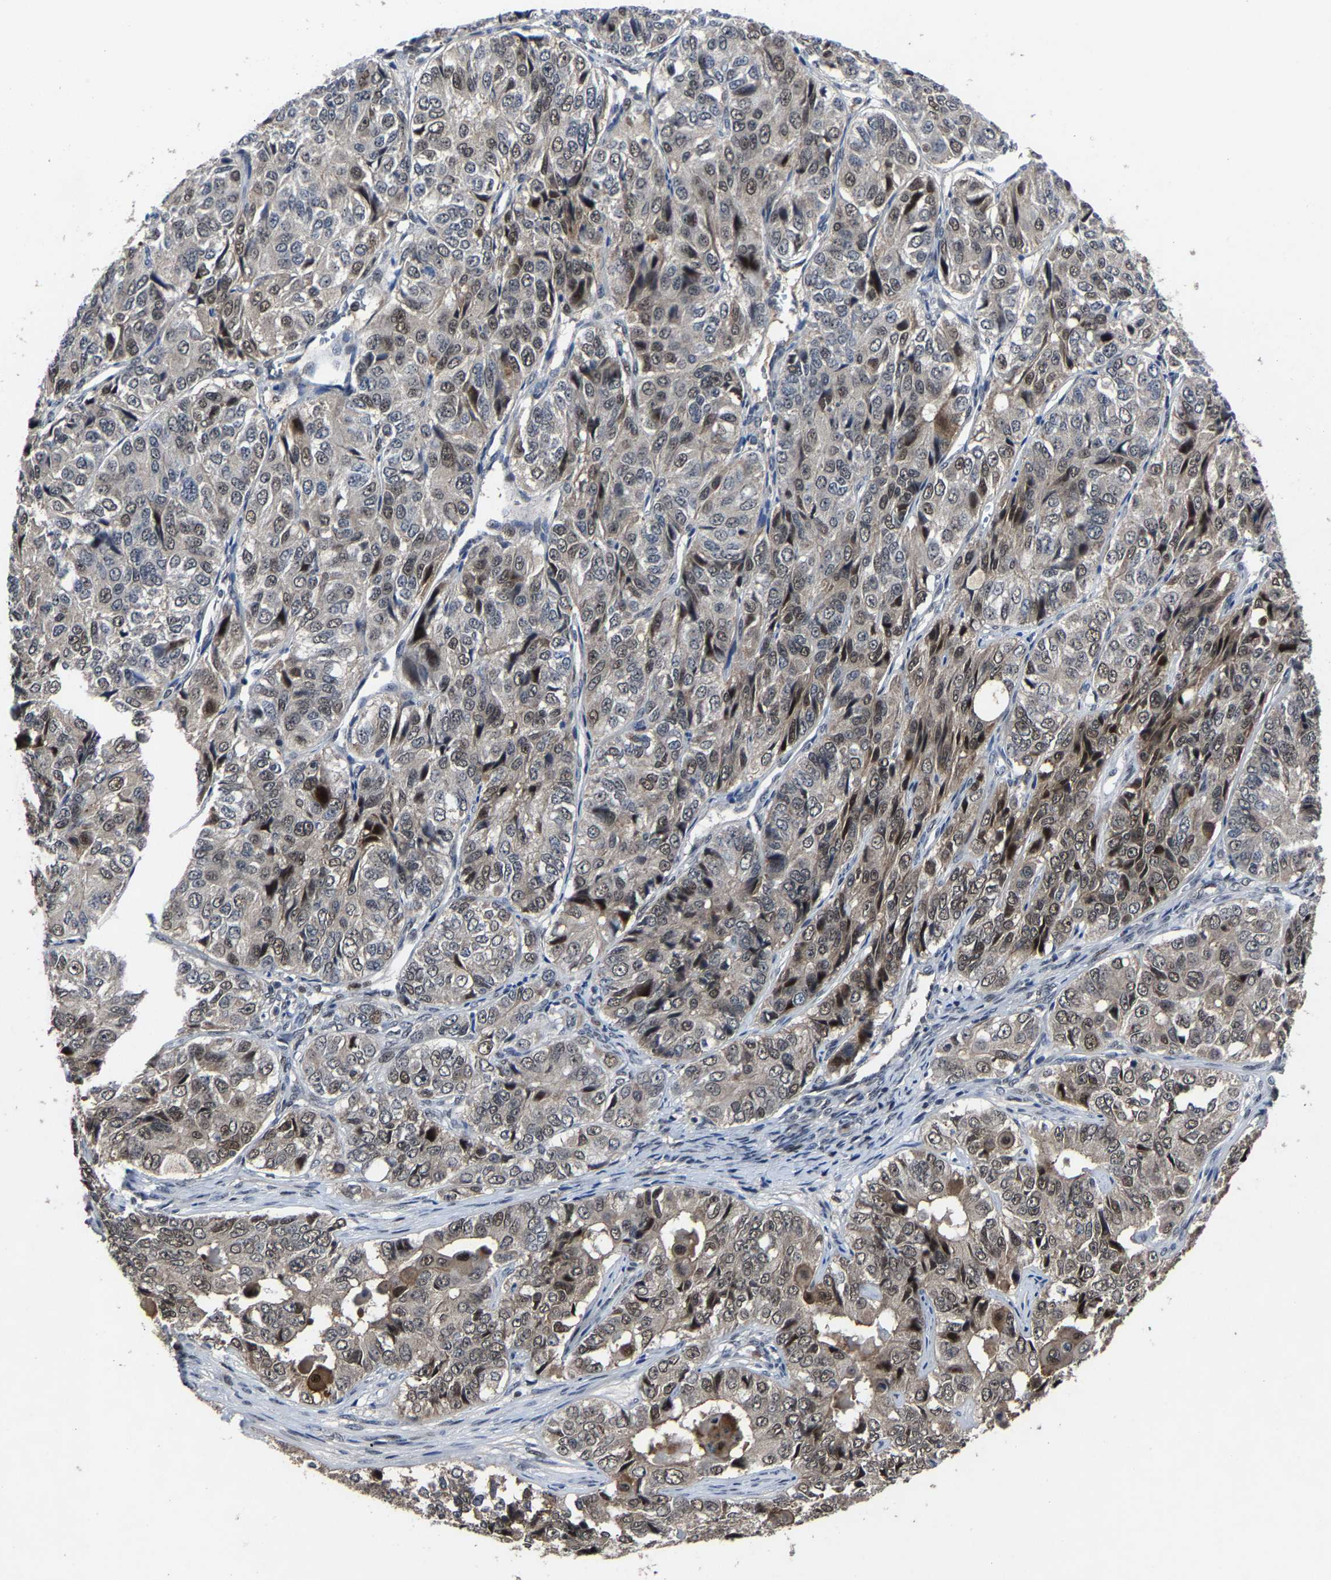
{"staining": {"intensity": "strong", "quantity": "<25%", "location": "nuclear"}, "tissue": "ovarian cancer", "cell_type": "Tumor cells", "image_type": "cancer", "snomed": [{"axis": "morphology", "description": "Carcinoma, endometroid"}, {"axis": "topography", "description": "Ovary"}], "caption": "Immunohistochemical staining of endometroid carcinoma (ovarian) reveals medium levels of strong nuclear protein expression in approximately <25% of tumor cells. The staining was performed using DAB (3,3'-diaminobenzidine) to visualize the protein expression in brown, while the nuclei were stained in blue with hematoxylin (Magnification: 20x).", "gene": "LSM8", "patient": {"sex": "female", "age": 51}}